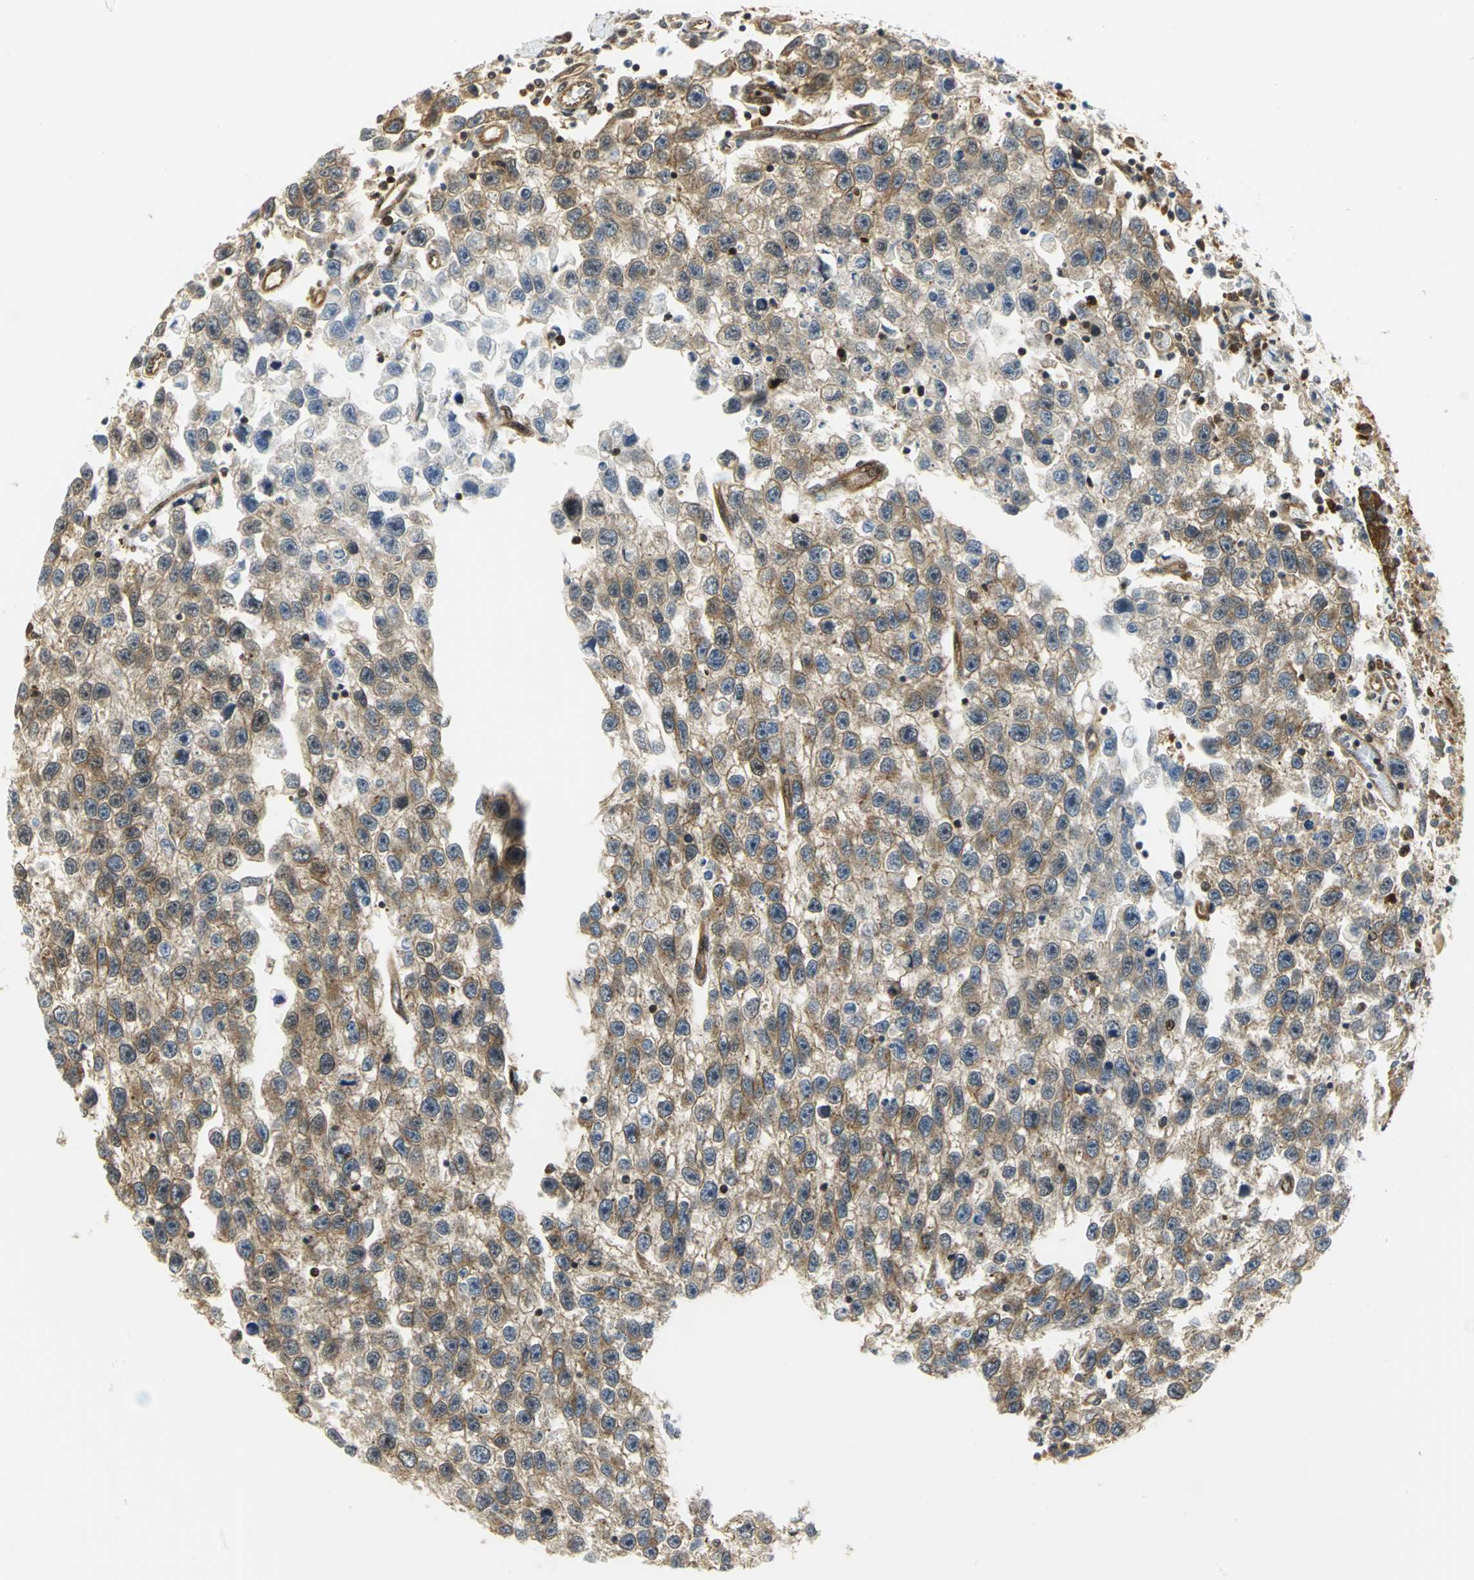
{"staining": {"intensity": "moderate", "quantity": ">75%", "location": "cytoplasmic/membranous"}, "tissue": "testis cancer", "cell_type": "Tumor cells", "image_type": "cancer", "snomed": [{"axis": "morphology", "description": "Seminoma, NOS"}, {"axis": "topography", "description": "Testis"}], "caption": "This micrograph exhibits IHC staining of human testis seminoma, with medium moderate cytoplasmic/membranous positivity in approximately >75% of tumor cells.", "gene": "EEA1", "patient": {"sex": "male", "age": 33}}